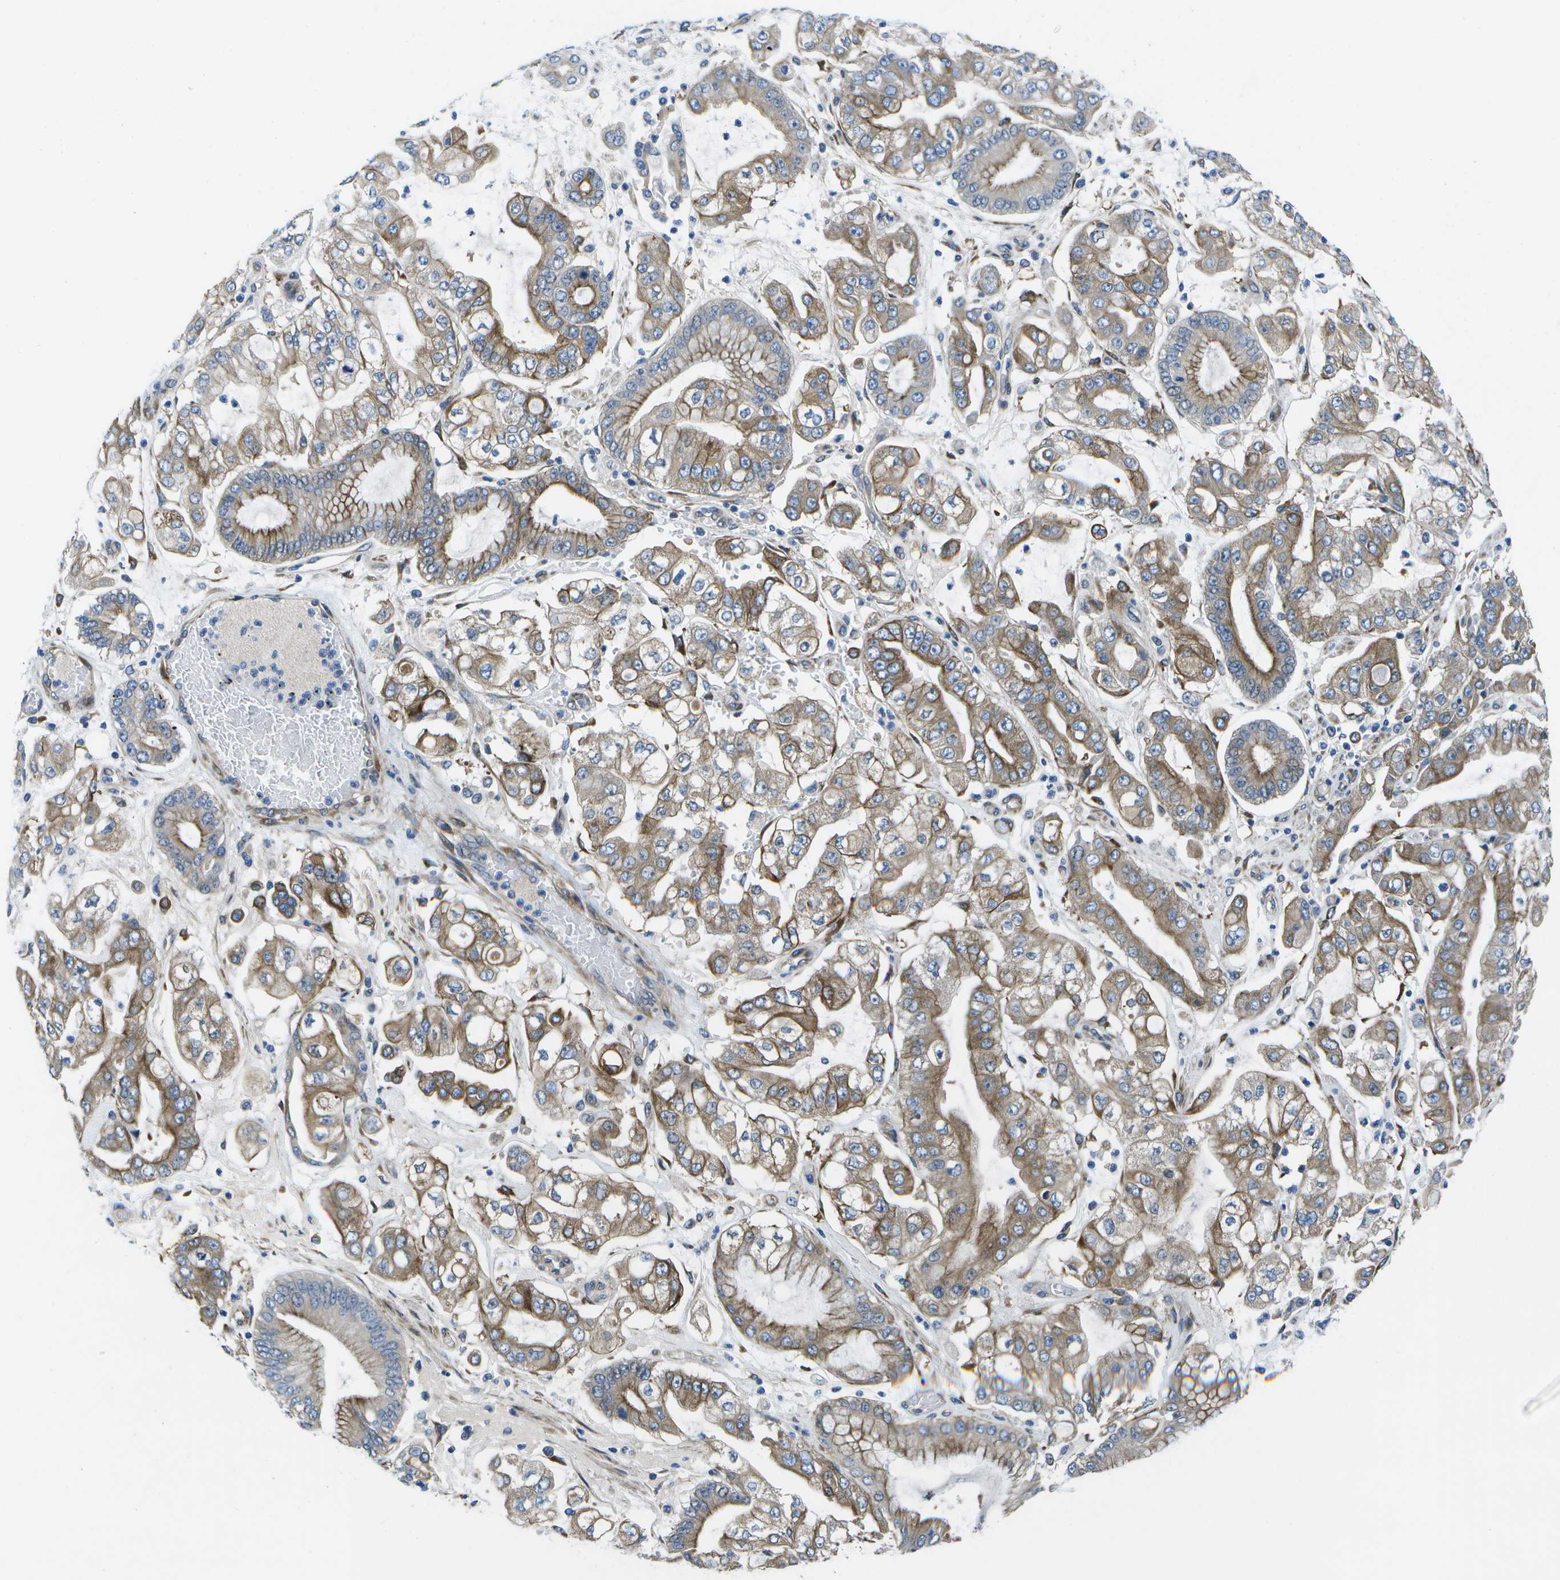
{"staining": {"intensity": "moderate", "quantity": ">75%", "location": "cytoplasmic/membranous"}, "tissue": "stomach cancer", "cell_type": "Tumor cells", "image_type": "cancer", "snomed": [{"axis": "morphology", "description": "Adenocarcinoma, NOS"}, {"axis": "topography", "description": "Stomach"}], "caption": "Stomach cancer stained for a protein (brown) shows moderate cytoplasmic/membranous positive staining in about >75% of tumor cells.", "gene": "P3H1", "patient": {"sex": "male", "age": 76}}